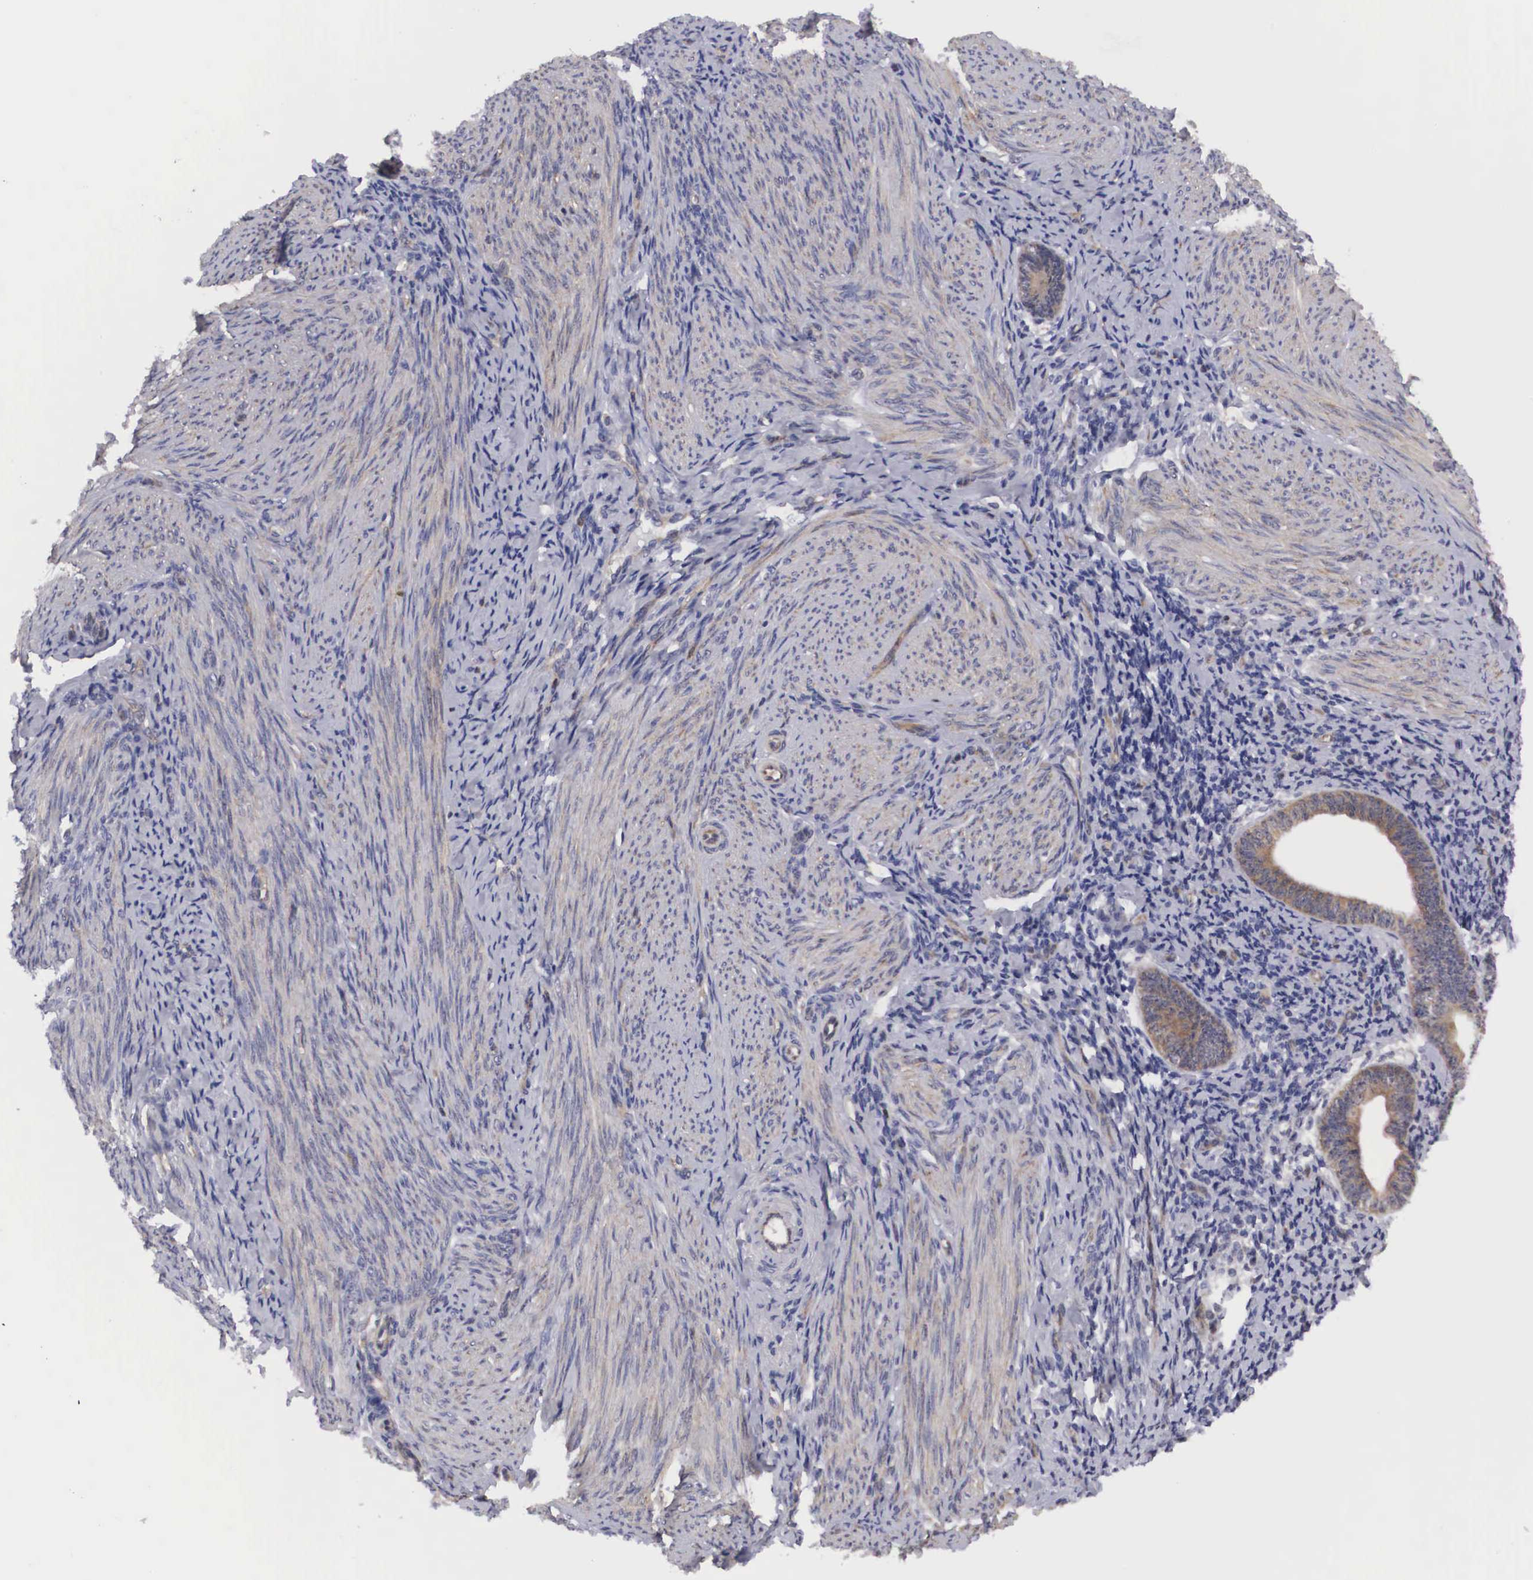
{"staining": {"intensity": "weak", "quantity": "25%-75%", "location": "cytoplasmic/membranous,nuclear"}, "tissue": "endometrial cancer", "cell_type": "Tumor cells", "image_type": "cancer", "snomed": [{"axis": "morphology", "description": "Adenocarcinoma, NOS"}, {"axis": "topography", "description": "Endometrium"}], "caption": "Adenocarcinoma (endometrial) tissue reveals weak cytoplasmic/membranous and nuclear expression in about 25%-75% of tumor cells, visualized by immunohistochemistry.", "gene": "ADSL", "patient": {"sex": "female", "age": 63}}